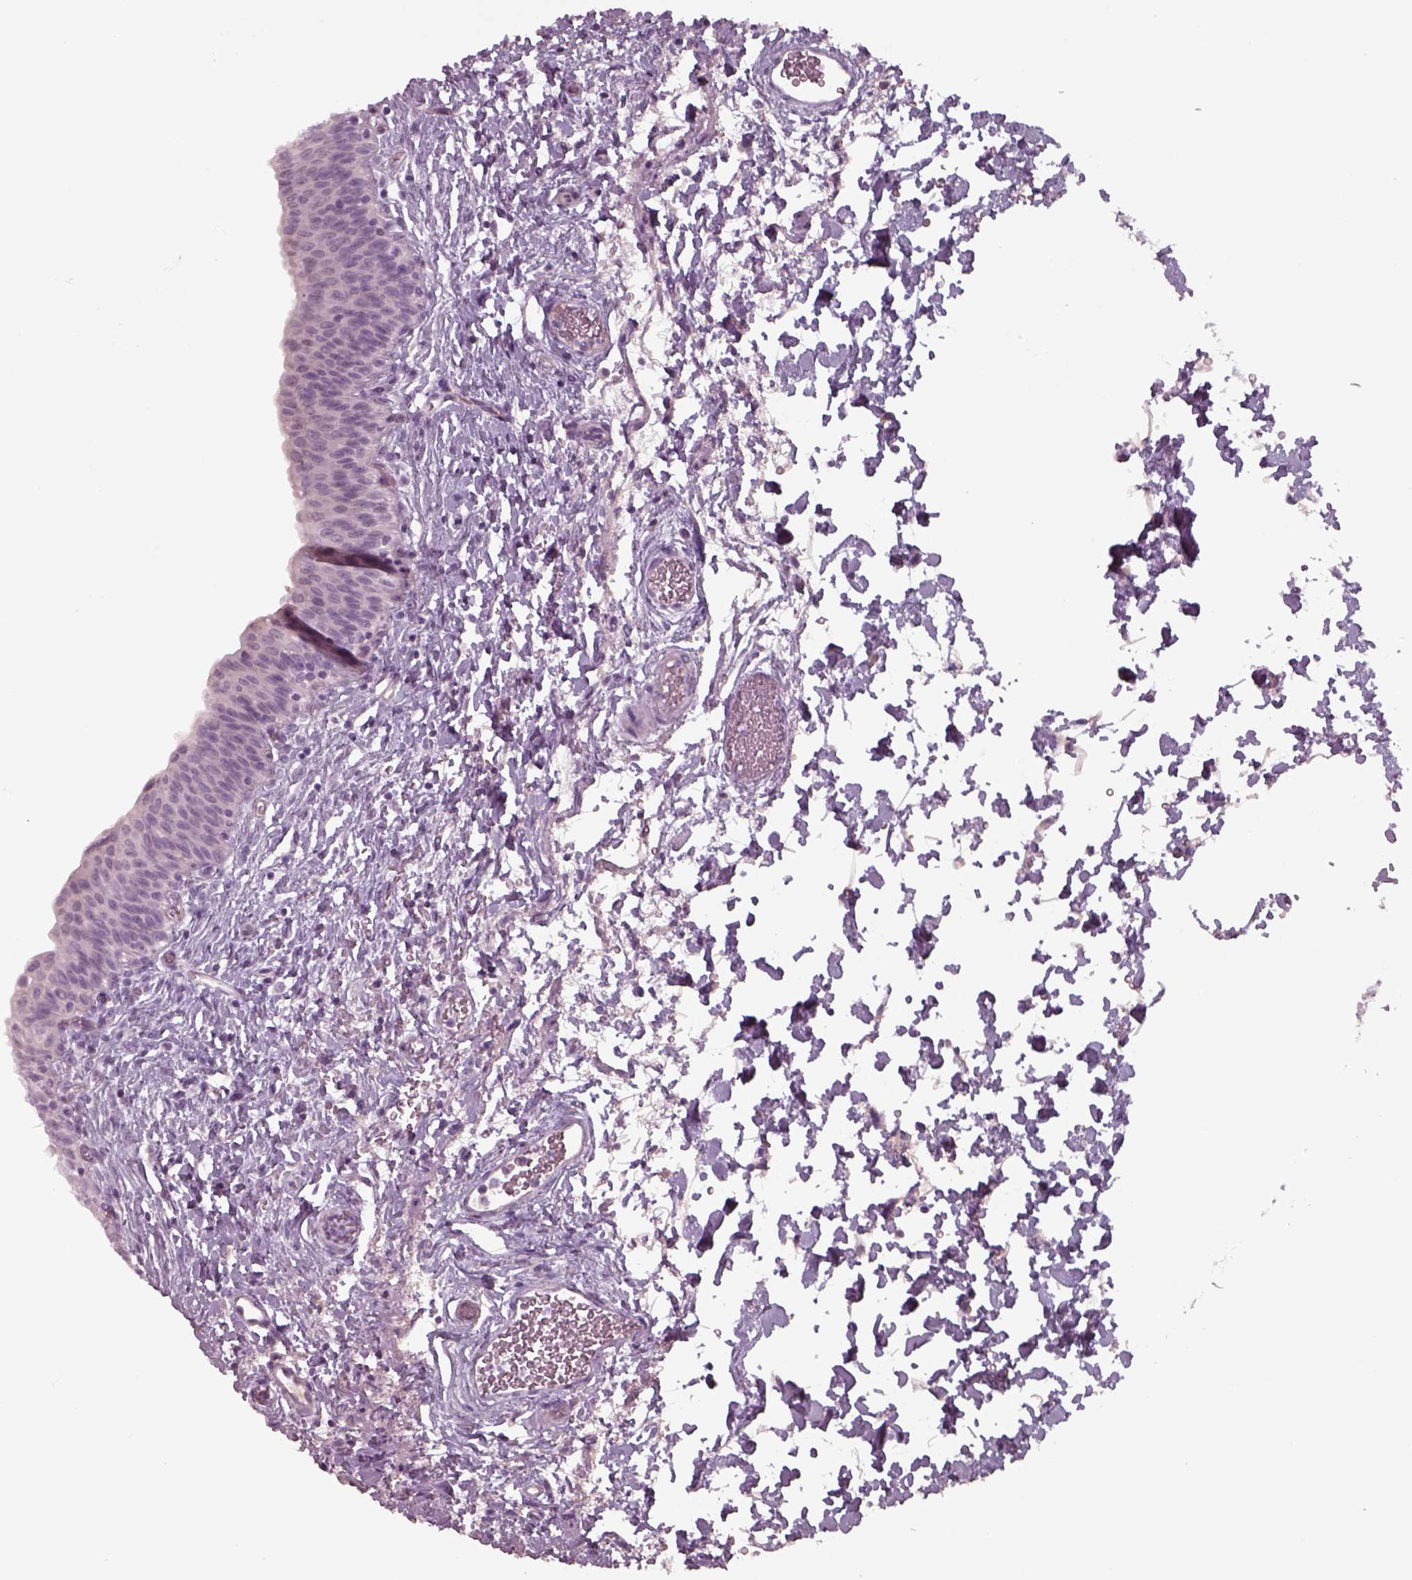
{"staining": {"intensity": "negative", "quantity": "none", "location": "none"}, "tissue": "urinary bladder", "cell_type": "Urothelial cells", "image_type": "normal", "snomed": [{"axis": "morphology", "description": "Normal tissue, NOS"}, {"axis": "topography", "description": "Urinary bladder"}], "caption": "Protein analysis of benign urinary bladder demonstrates no significant positivity in urothelial cells.", "gene": "SEPTIN14", "patient": {"sex": "male", "age": 56}}